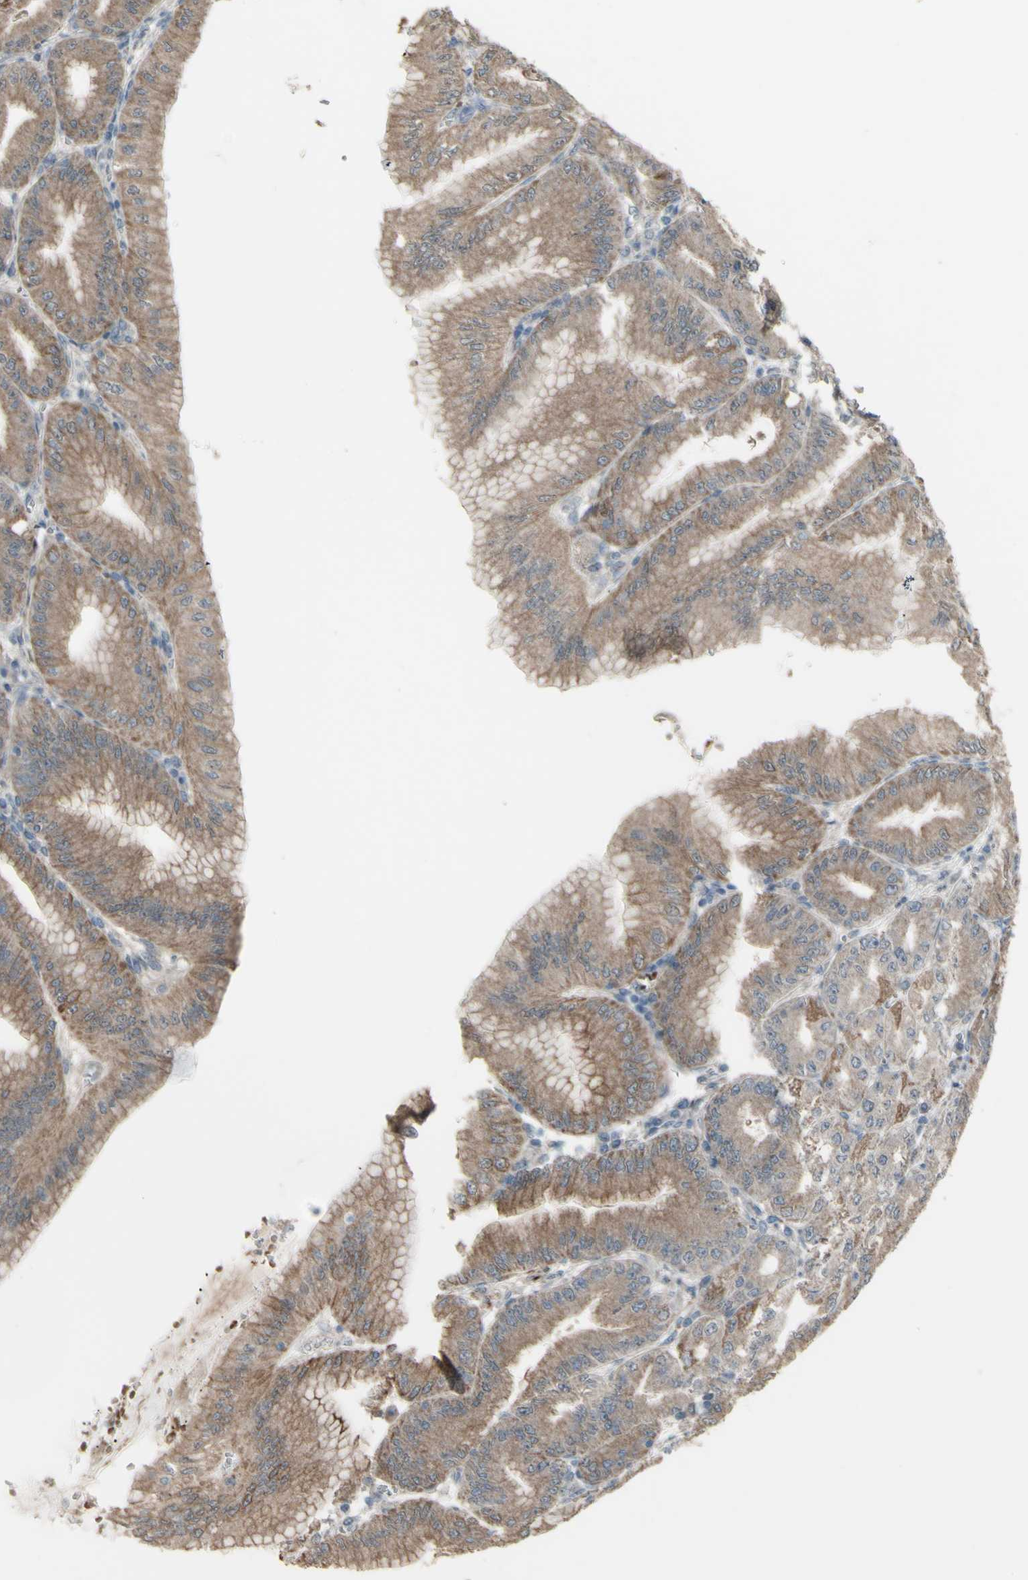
{"staining": {"intensity": "moderate", "quantity": ">75%", "location": "cytoplasmic/membranous"}, "tissue": "stomach", "cell_type": "Glandular cells", "image_type": "normal", "snomed": [{"axis": "morphology", "description": "Normal tissue, NOS"}, {"axis": "topography", "description": "Stomach, lower"}], "caption": "High-magnification brightfield microscopy of unremarkable stomach stained with DAB (brown) and counterstained with hematoxylin (blue). glandular cells exhibit moderate cytoplasmic/membranous staining is present in approximately>75% of cells.", "gene": "GRAMD1B", "patient": {"sex": "male", "age": 71}}